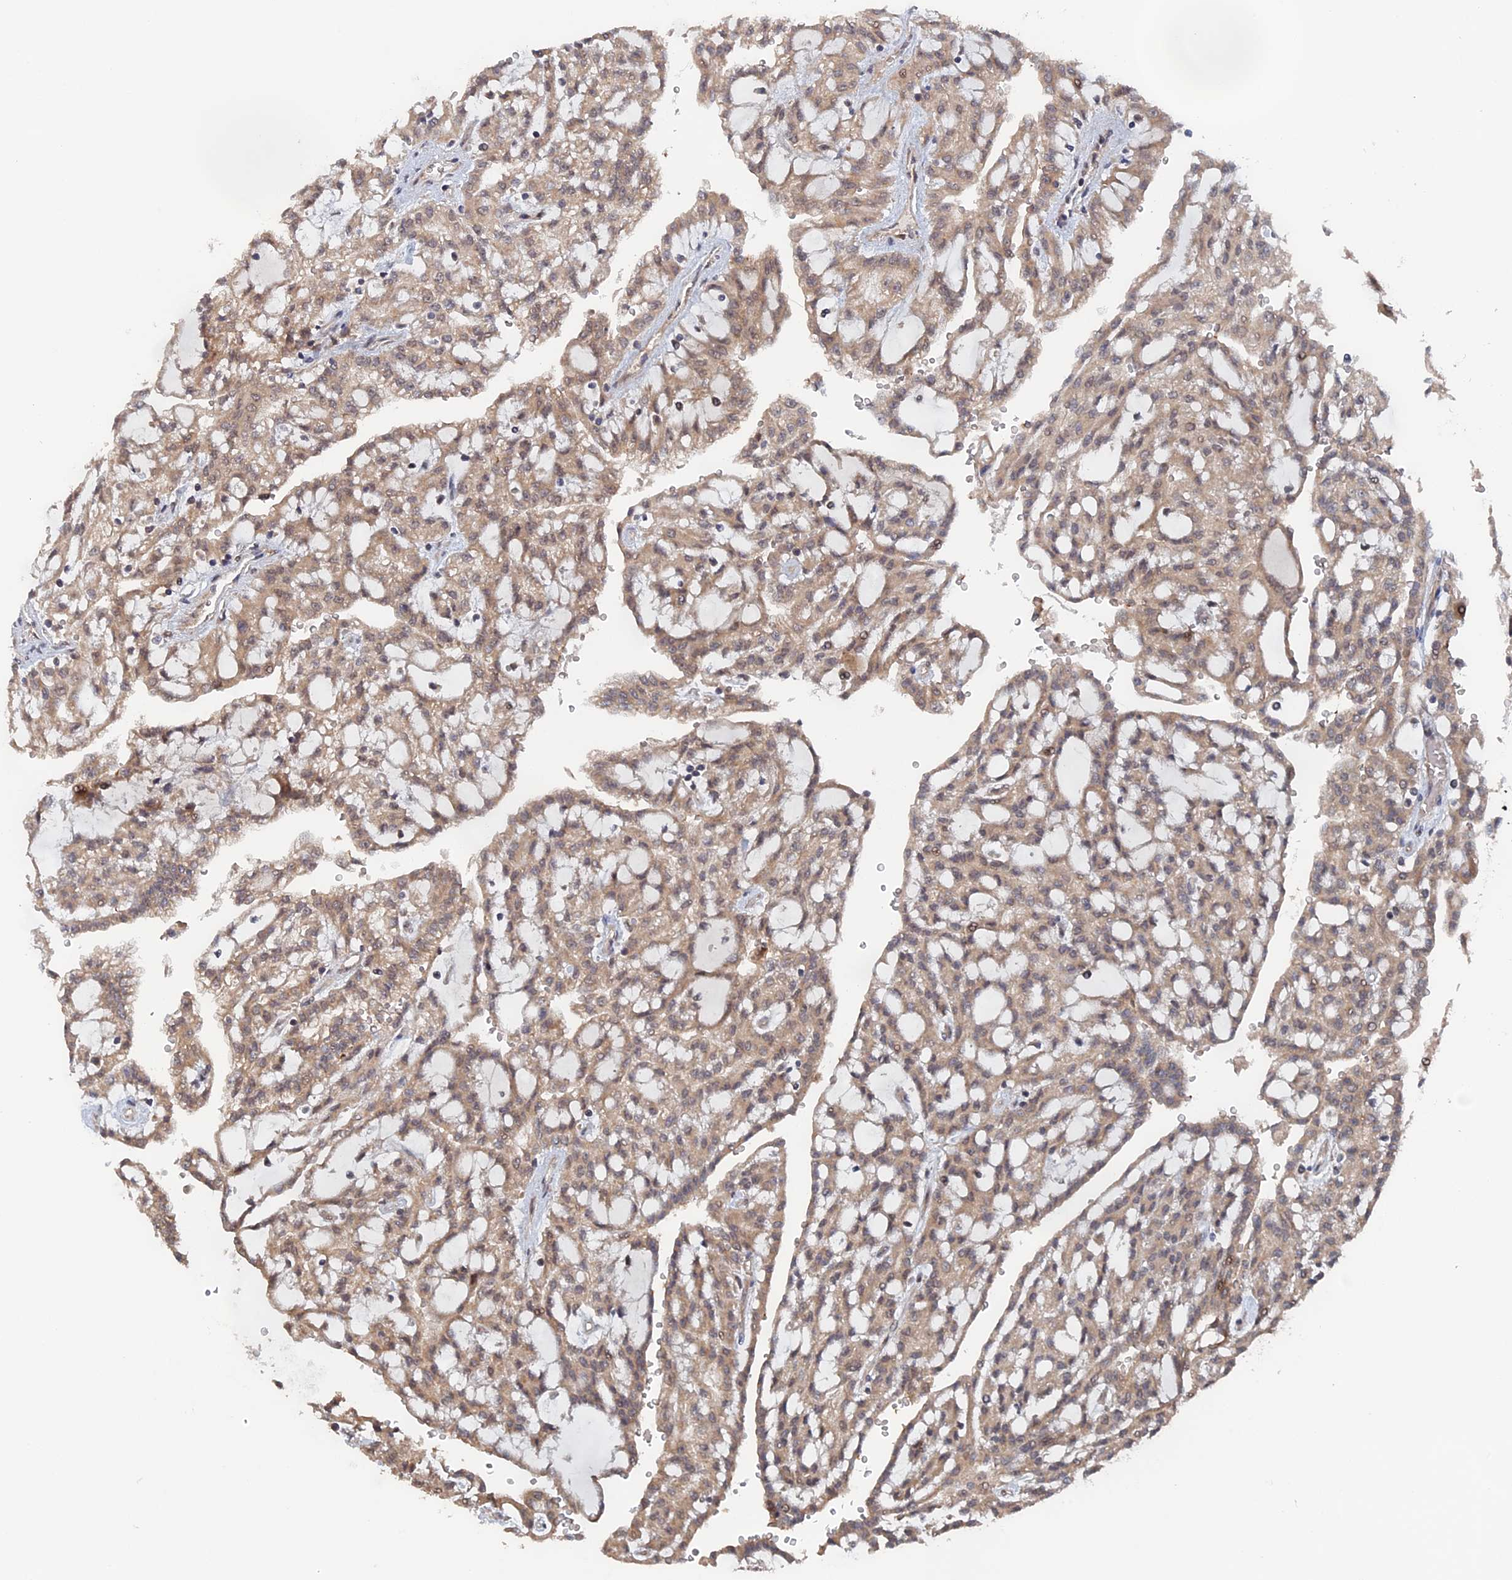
{"staining": {"intensity": "weak", "quantity": ">75%", "location": "cytoplasmic/membranous,nuclear"}, "tissue": "renal cancer", "cell_type": "Tumor cells", "image_type": "cancer", "snomed": [{"axis": "morphology", "description": "Adenocarcinoma, NOS"}, {"axis": "topography", "description": "Kidney"}], "caption": "Immunohistochemical staining of human adenocarcinoma (renal) reveals low levels of weak cytoplasmic/membranous and nuclear staining in approximately >75% of tumor cells. (brown staining indicates protein expression, while blue staining denotes nuclei).", "gene": "ELOVL6", "patient": {"sex": "male", "age": 63}}